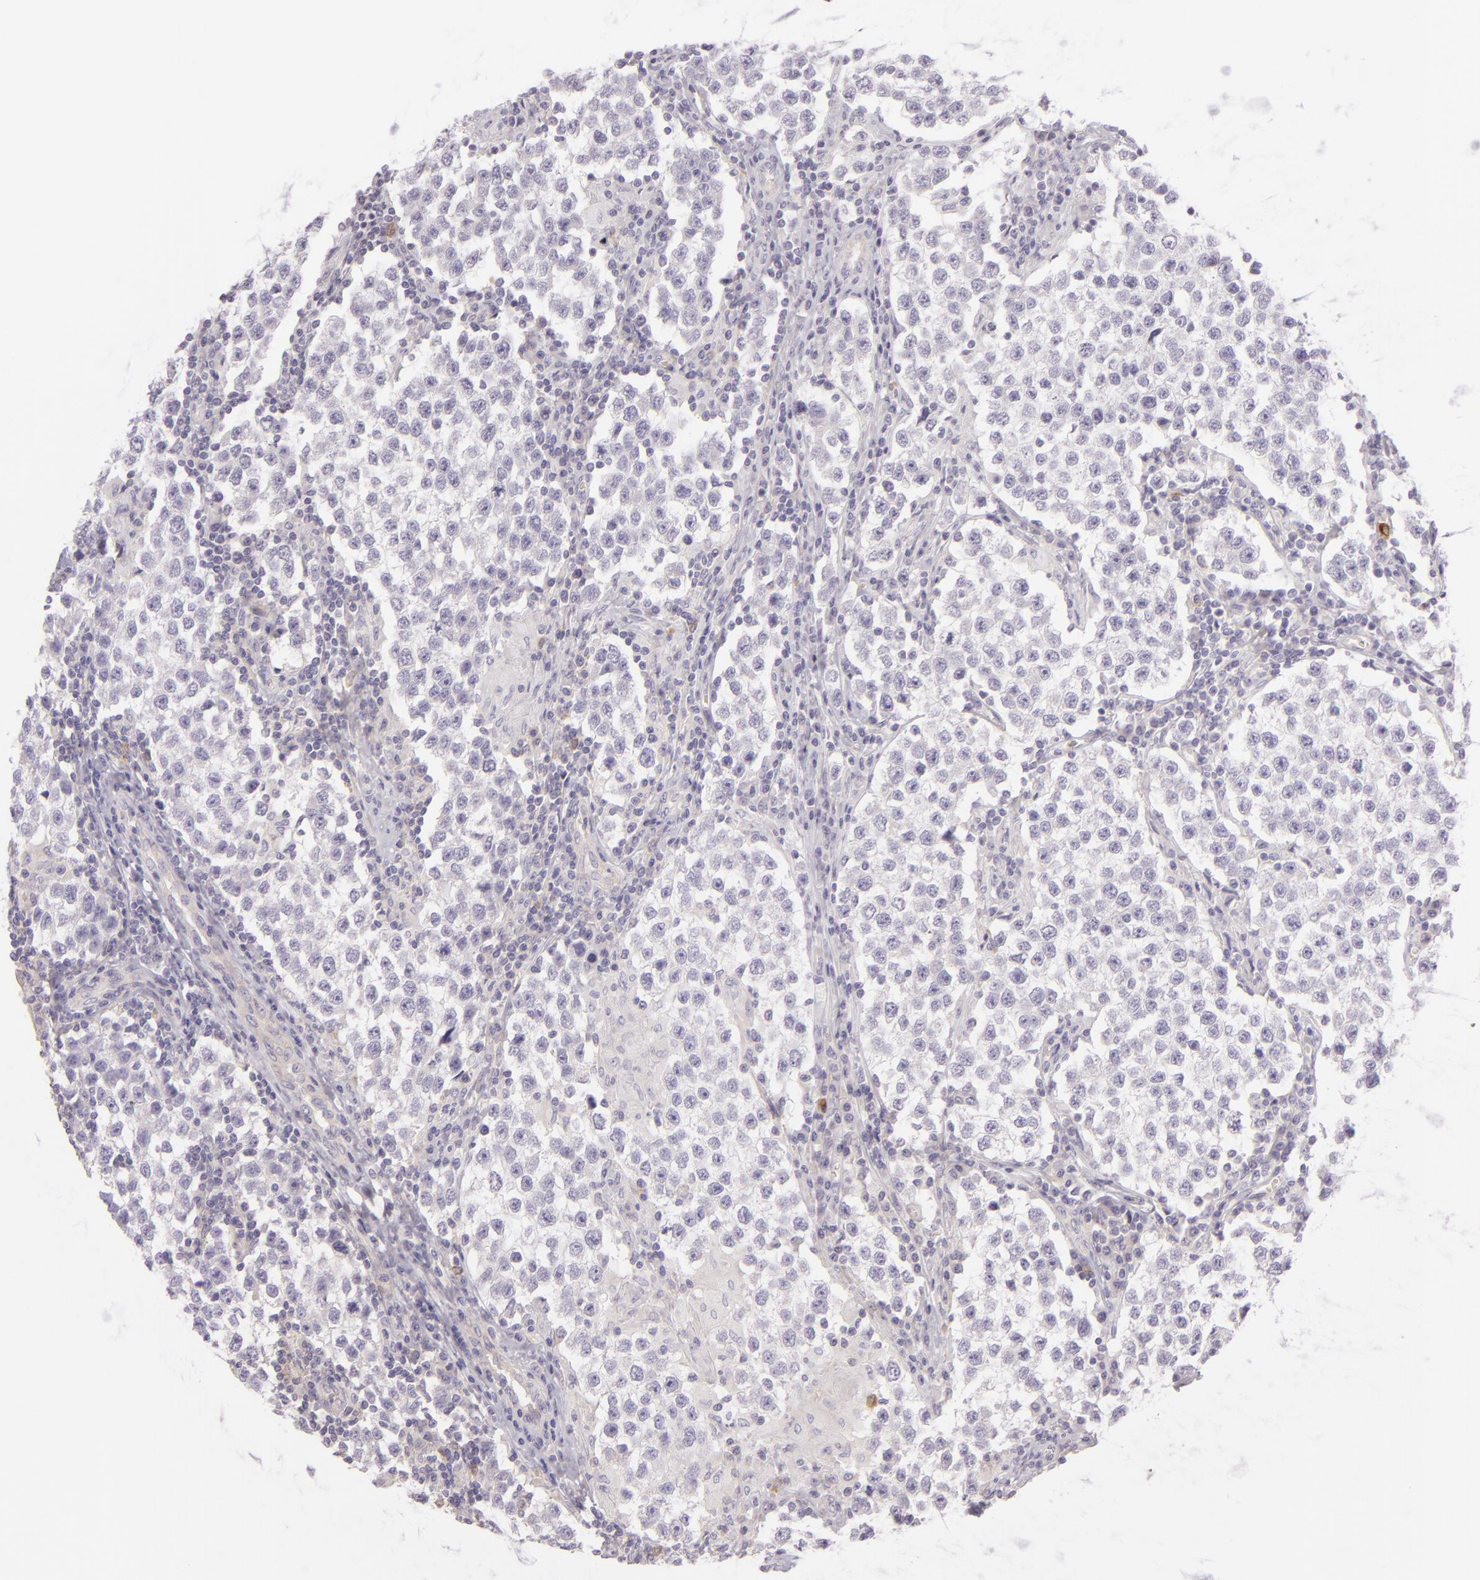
{"staining": {"intensity": "negative", "quantity": "none", "location": "none"}, "tissue": "testis cancer", "cell_type": "Tumor cells", "image_type": "cancer", "snomed": [{"axis": "morphology", "description": "Seminoma, NOS"}, {"axis": "topography", "description": "Testis"}], "caption": "High magnification brightfield microscopy of testis seminoma stained with DAB (3,3'-diaminobenzidine) (brown) and counterstained with hematoxylin (blue): tumor cells show no significant positivity.", "gene": "ZC3H7B", "patient": {"sex": "male", "age": 36}}